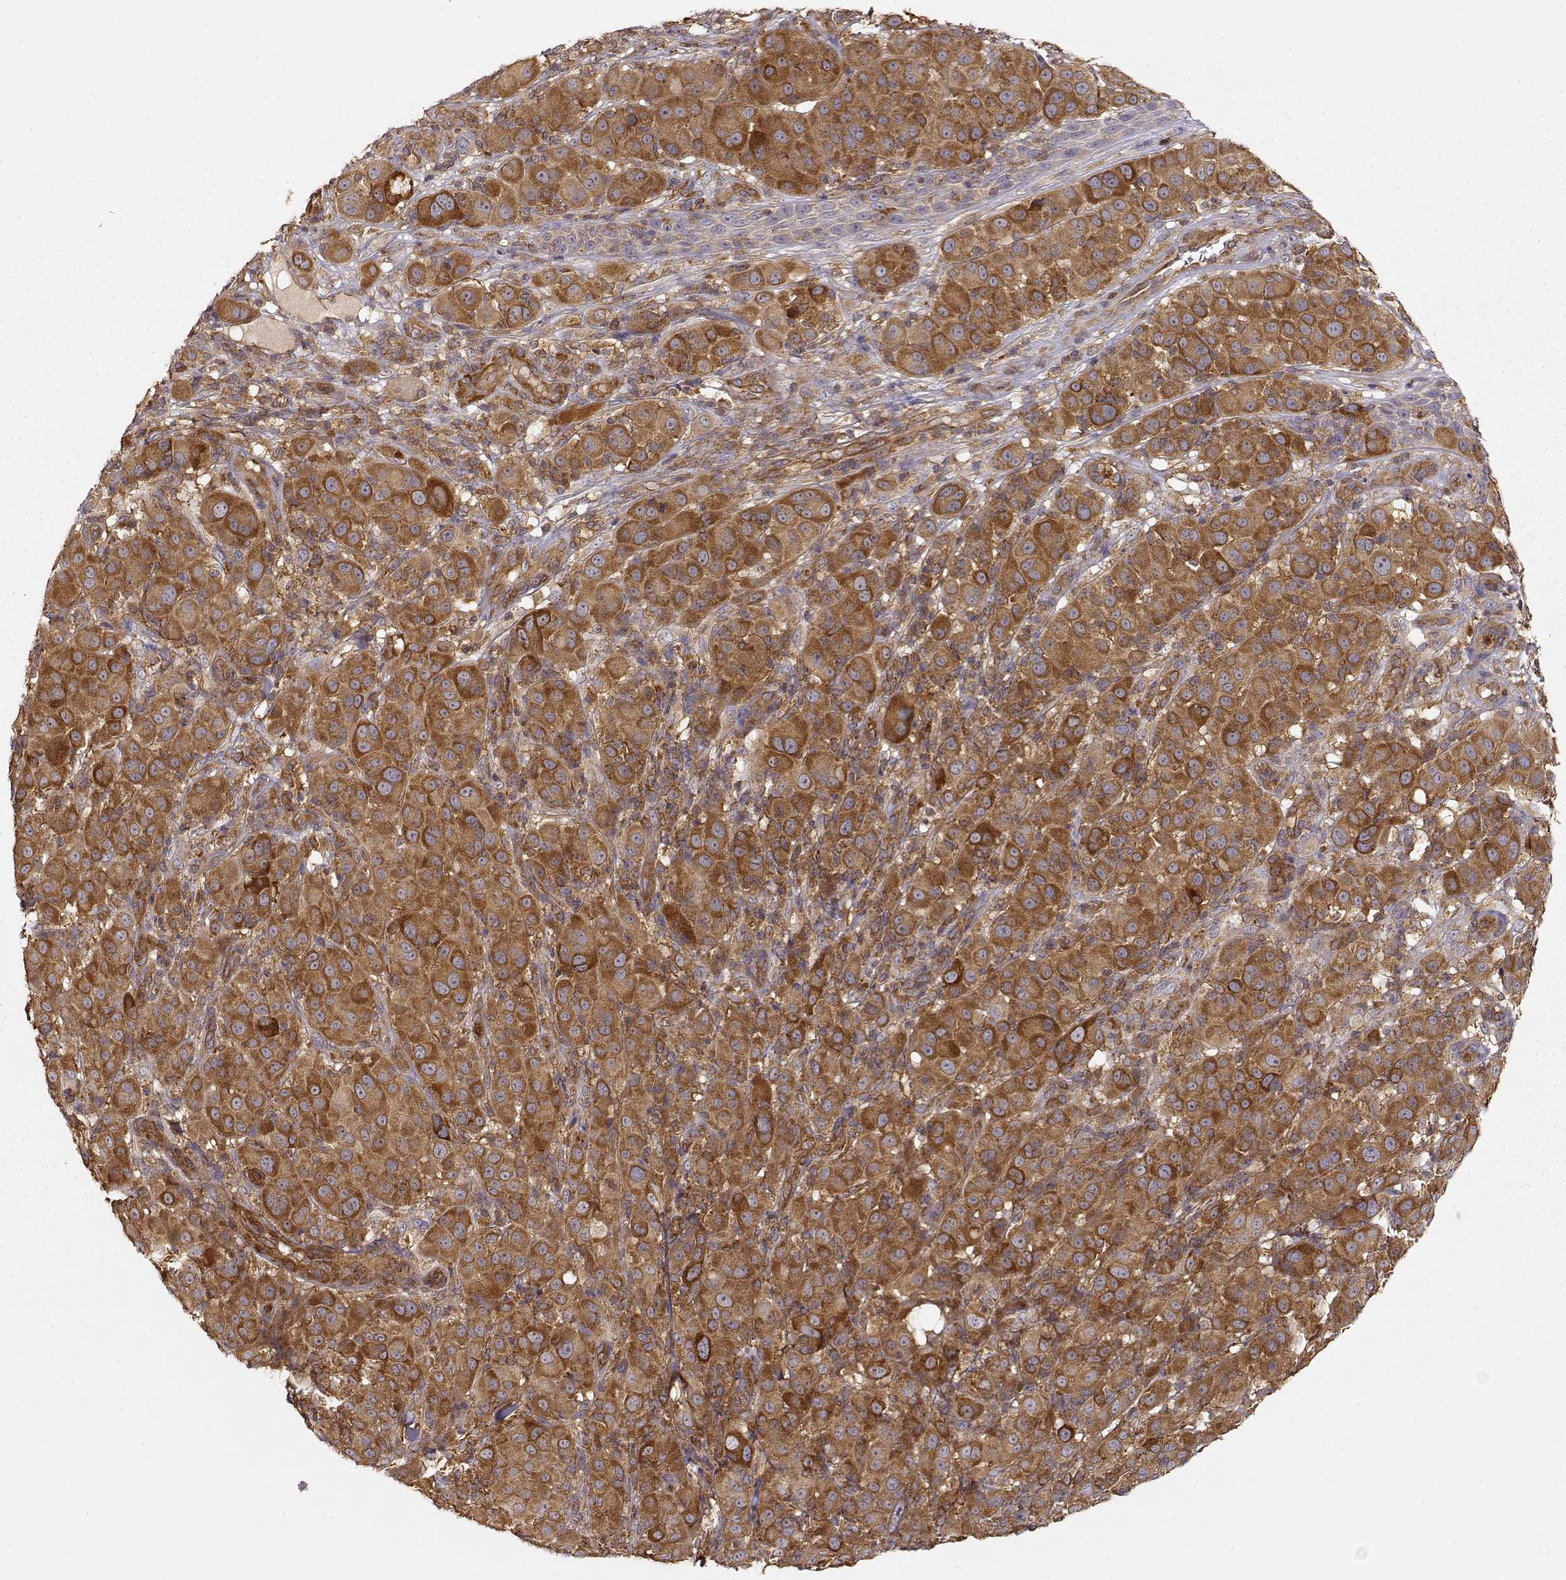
{"staining": {"intensity": "strong", "quantity": "25%-75%", "location": "cytoplasmic/membranous"}, "tissue": "melanoma", "cell_type": "Tumor cells", "image_type": "cancer", "snomed": [{"axis": "morphology", "description": "Malignant melanoma, NOS"}, {"axis": "topography", "description": "Skin"}], "caption": "A brown stain shows strong cytoplasmic/membranous expression of a protein in melanoma tumor cells. (DAB IHC, brown staining for protein, blue staining for nuclei).", "gene": "ARHGEF2", "patient": {"sex": "female", "age": 87}}